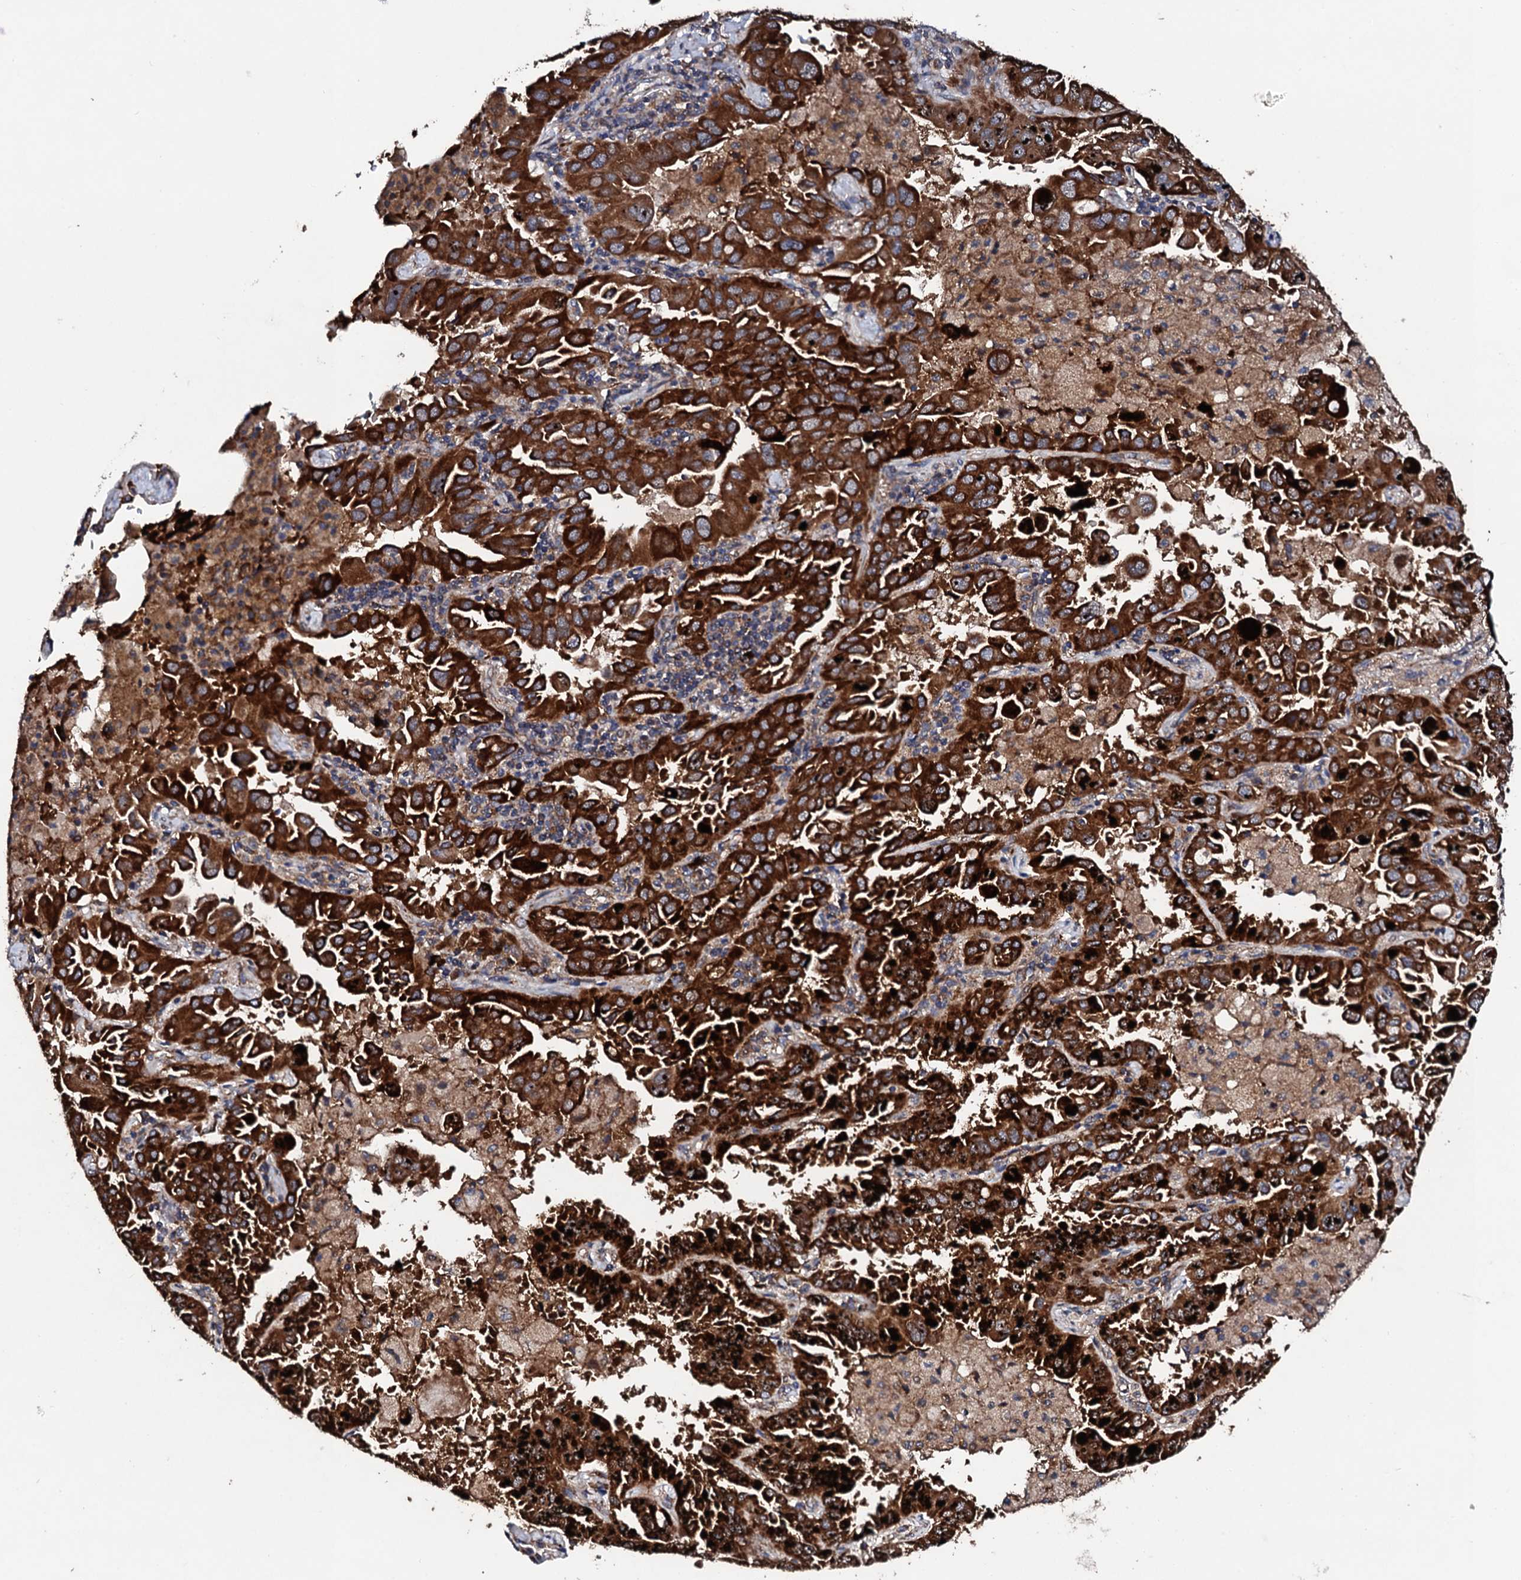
{"staining": {"intensity": "strong", "quantity": ">75%", "location": "cytoplasmic/membranous"}, "tissue": "lung cancer", "cell_type": "Tumor cells", "image_type": "cancer", "snomed": [{"axis": "morphology", "description": "Adenocarcinoma, NOS"}, {"axis": "topography", "description": "Lung"}], "caption": "DAB (3,3'-diaminobenzidine) immunohistochemical staining of adenocarcinoma (lung) shows strong cytoplasmic/membranous protein expression in about >75% of tumor cells.", "gene": "LIPT2", "patient": {"sex": "male", "age": 64}}